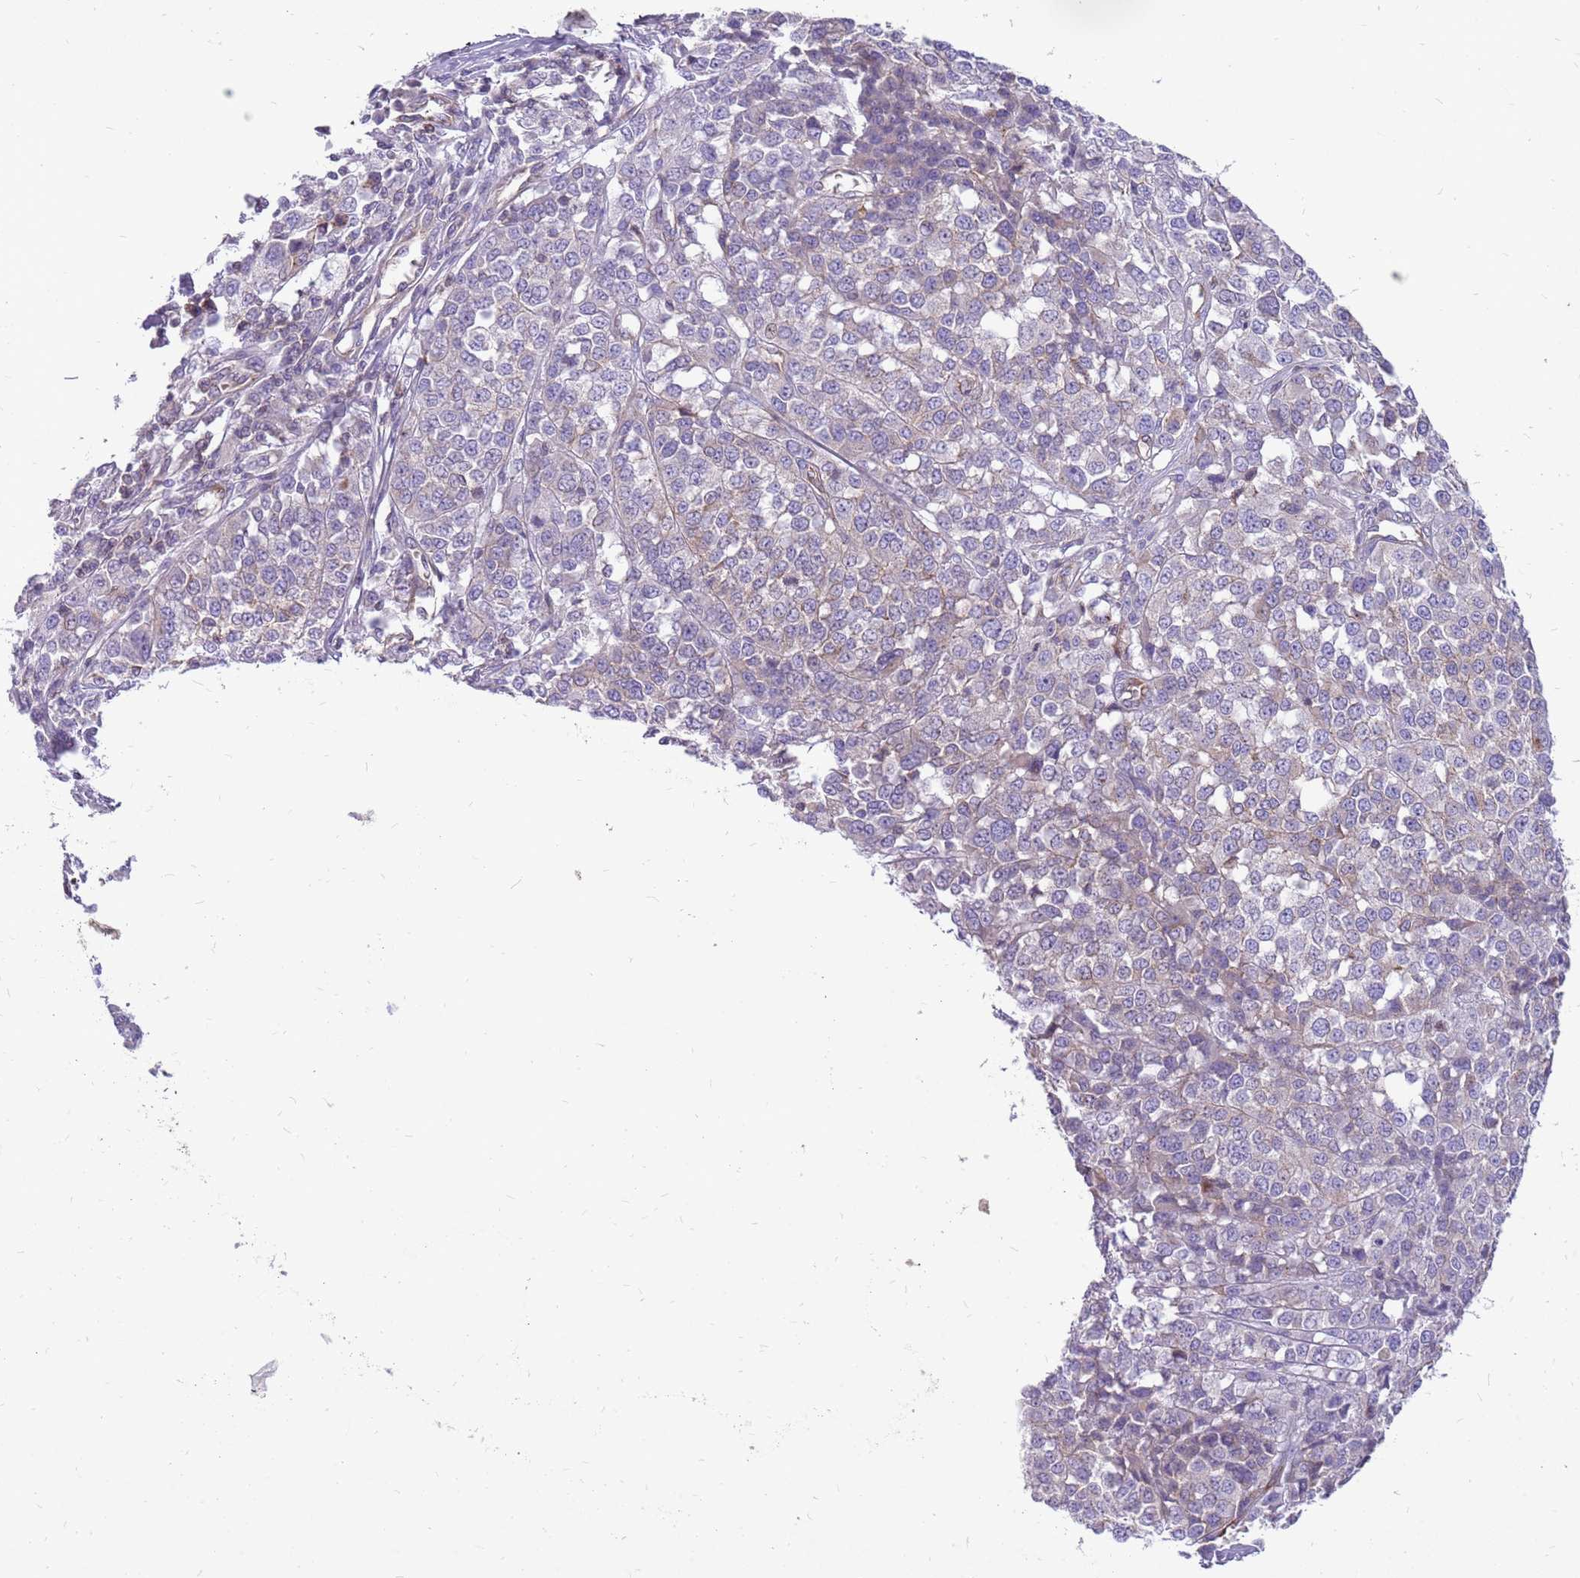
{"staining": {"intensity": "weak", "quantity": "<25%", "location": "cytoplasmic/membranous"}, "tissue": "melanoma", "cell_type": "Tumor cells", "image_type": "cancer", "snomed": [{"axis": "morphology", "description": "Malignant melanoma, Metastatic site"}, {"axis": "topography", "description": "Lymph node"}], "caption": "Micrograph shows no protein expression in tumor cells of malignant melanoma (metastatic site) tissue.", "gene": "WDR90", "patient": {"sex": "male", "age": 44}}